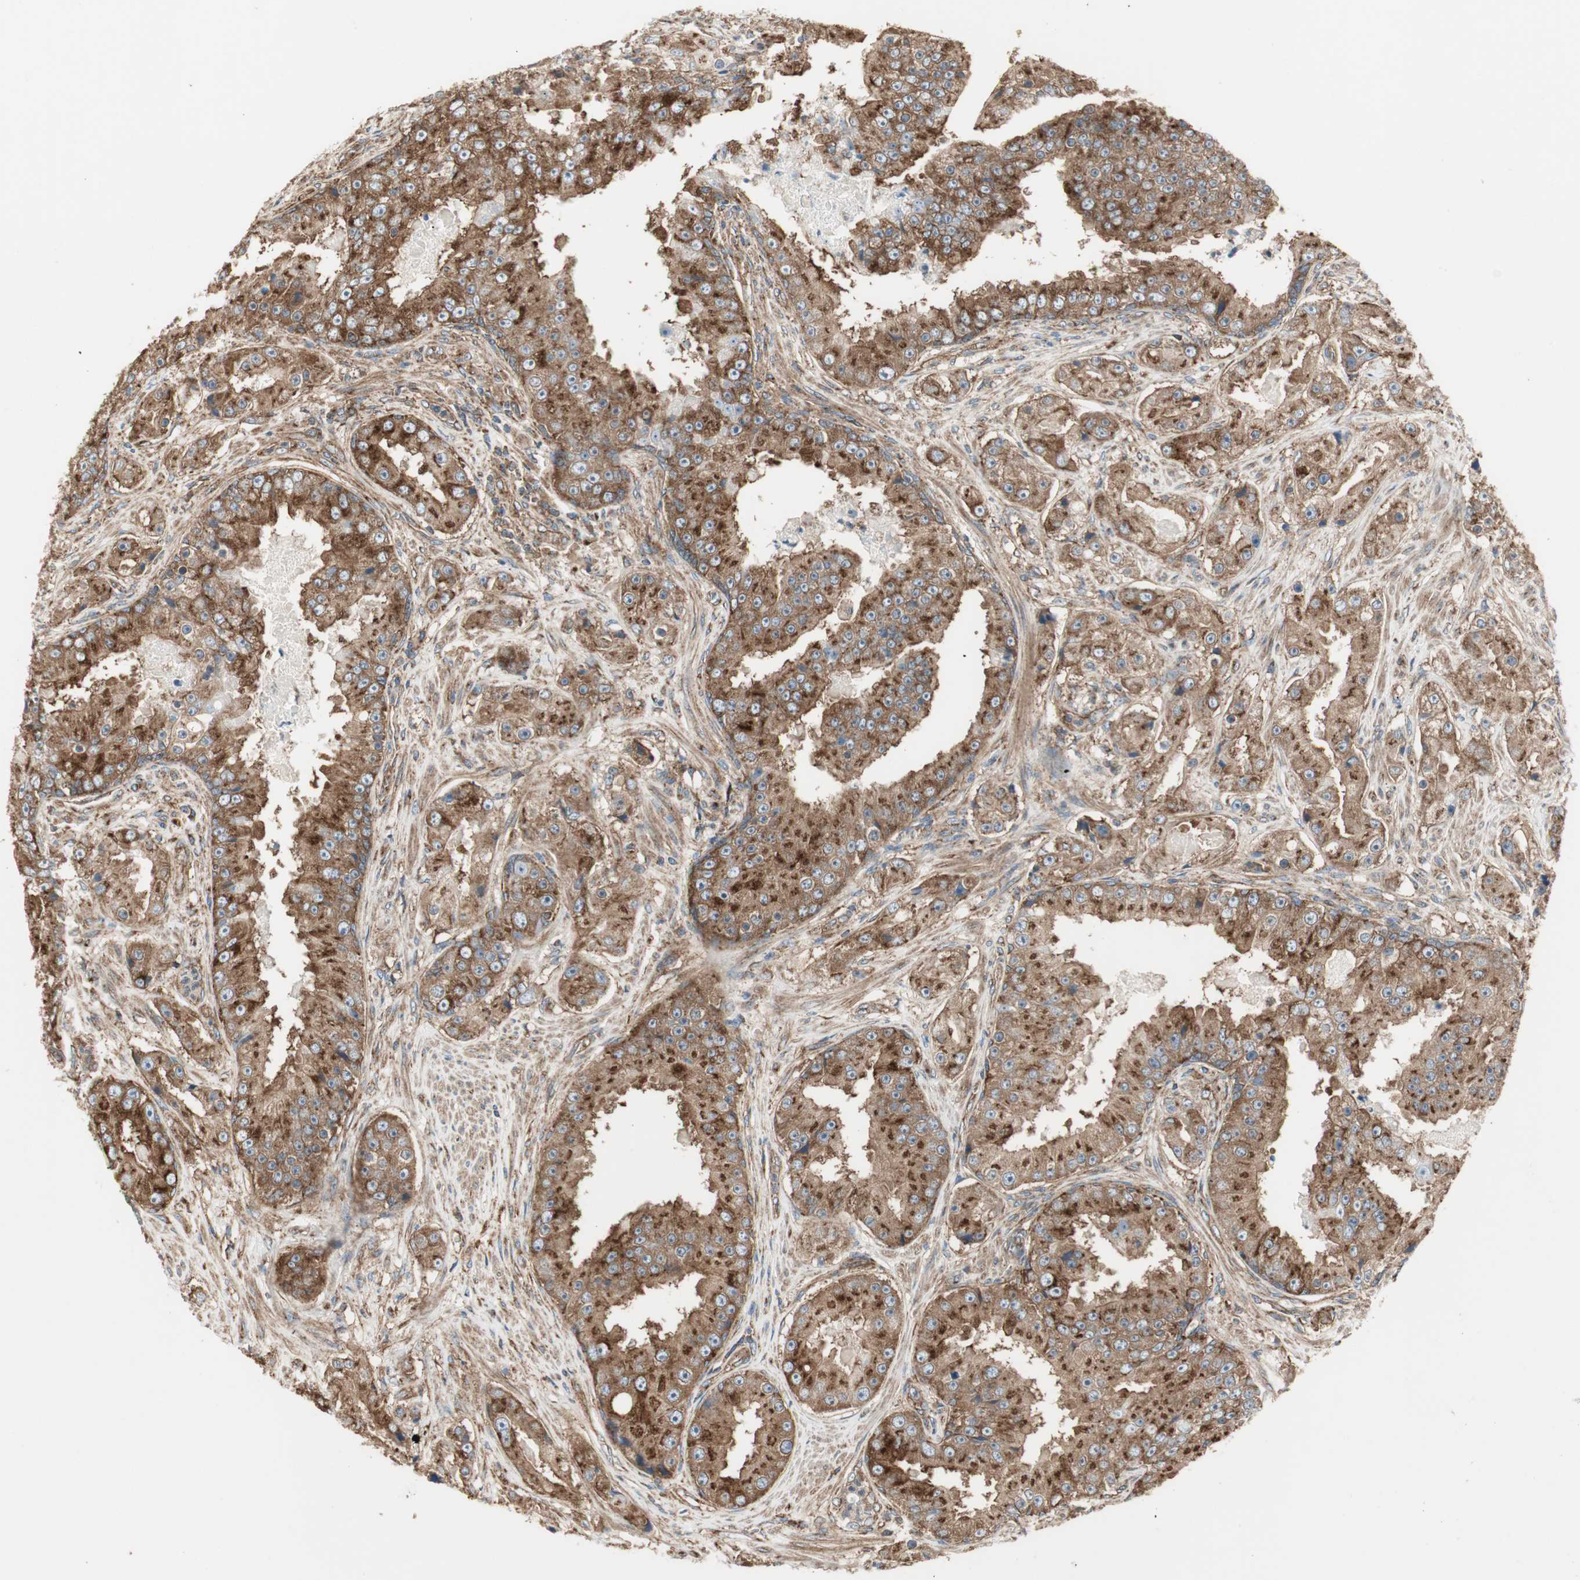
{"staining": {"intensity": "strong", "quantity": ">75%", "location": "cytoplasmic/membranous"}, "tissue": "prostate cancer", "cell_type": "Tumor cells", "image_type": "cancer", "snomed": [{"axis": "morphology", "description": "Adenocarcinoma, High grade"}, {"axis": "topography", "description": "Prostate"}], "caption": "The image exhibits staining of prostate high-grade adenocarcinoma, revealing strong cytoplasmic/membranous protein staining (brown color) within tumor cells. The staining was performed using DAB (3,3'-diaminobenzidine) to visualize the protein expression in brown, while the nuclei were stained in blue with hematoxylin (Magnification: 20x).", "gene": "H6PD", "patient": {"sex": "male", "age": 73}}